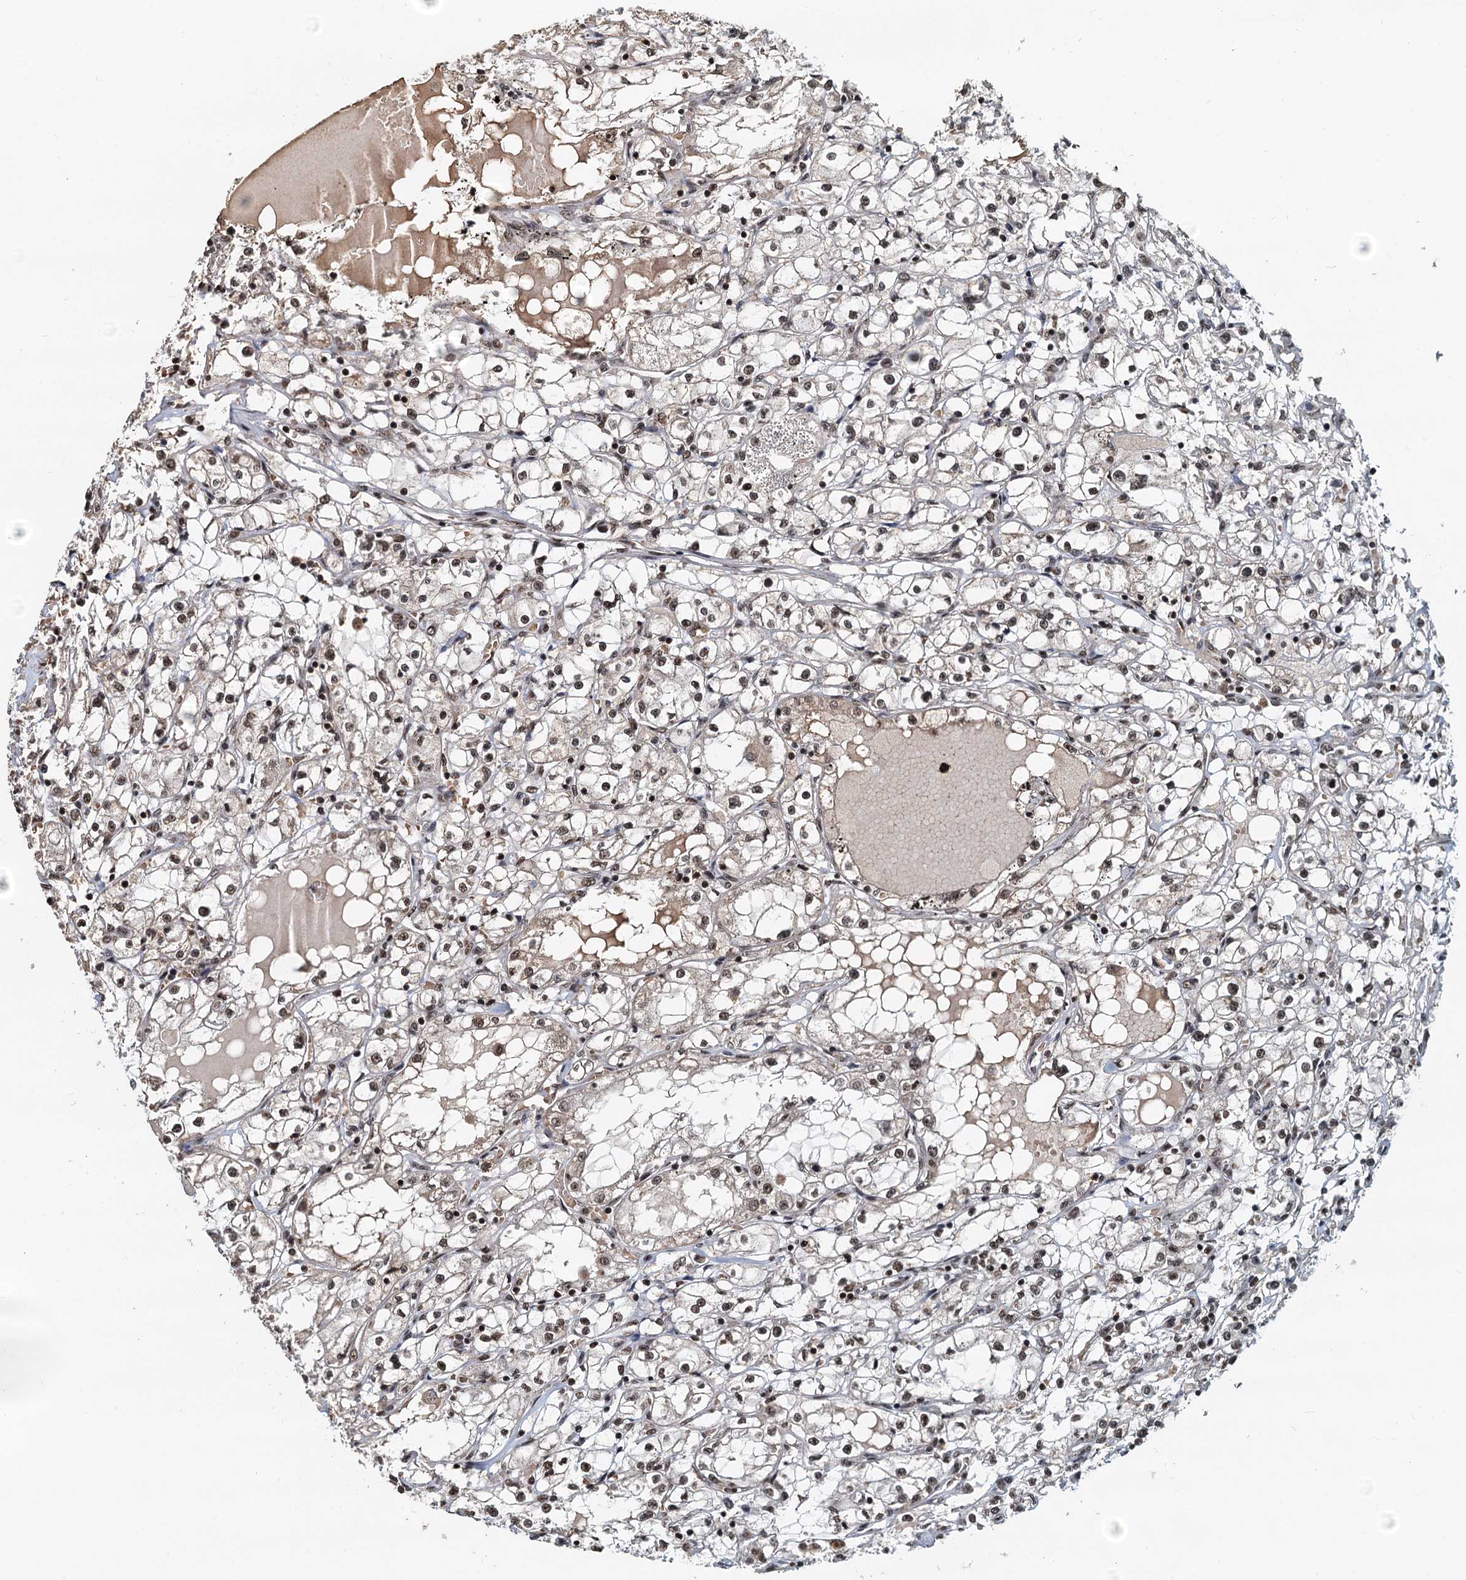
{"staining": {"intensity": "moderate", "quantity": ">75%", "location": "nuclear"}, "tissue": "renal cancer", "cell_type": "Tumor cells", "image_type": "cancer", "snomed": [{"axis": "morphology", "description": "Adenocarcinoma, NOS"}, {"axis": "topography", "description": "Kidney"}], "caption": "This micrograph demonstrates renal adenocarcinoma stained with immunohistochemistry to label a protein in brown. The nuclear of tumor cells show moderate positivity for the protein. Nuclei are counter-stained blue.", "gene": "RSRC2", "patient": {"sex": "male", "age": 56}}